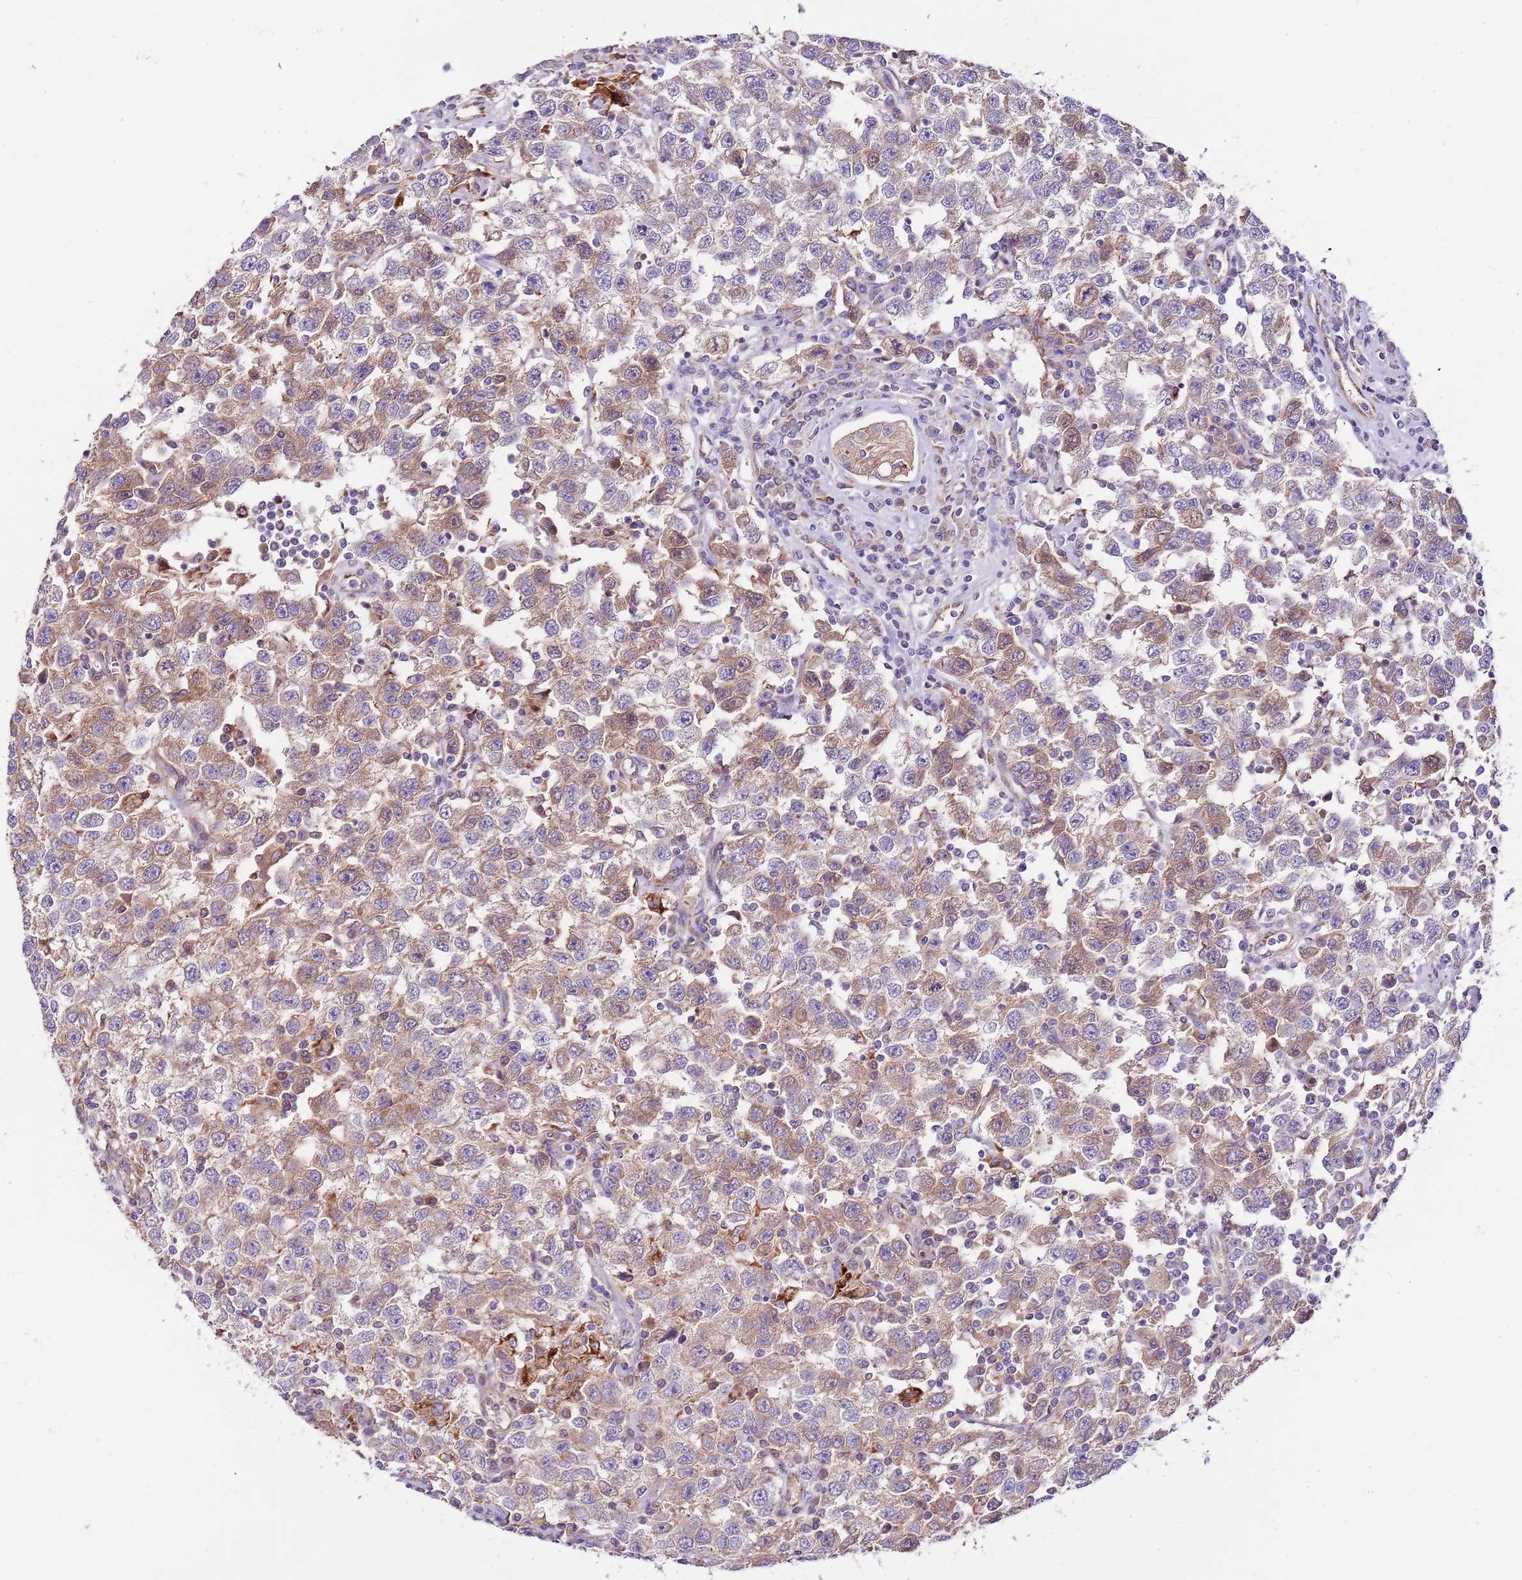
{"staining": {"intensity": "weak", "quantity": "25%-75%", "location": "cytoplasmic/membranous"}, "tissue": "testis cancer", "cell_type": "Tumor cells", "image_type": "cancer", "snomed": [{"axis": "morphology", "description": "Seminoma, NOS"}, {"axis": "topography", "description": "Testis"}], "caption": "High-power microscopy captured an immunohistochemistry (IHC) histopathology image of testis cancer, revealing weak cytoplasmic/membranous staining in about 25%-75% of tumor cells.", "gene": "DOCK6", "patient": {"sex": "male", "age": 41}}